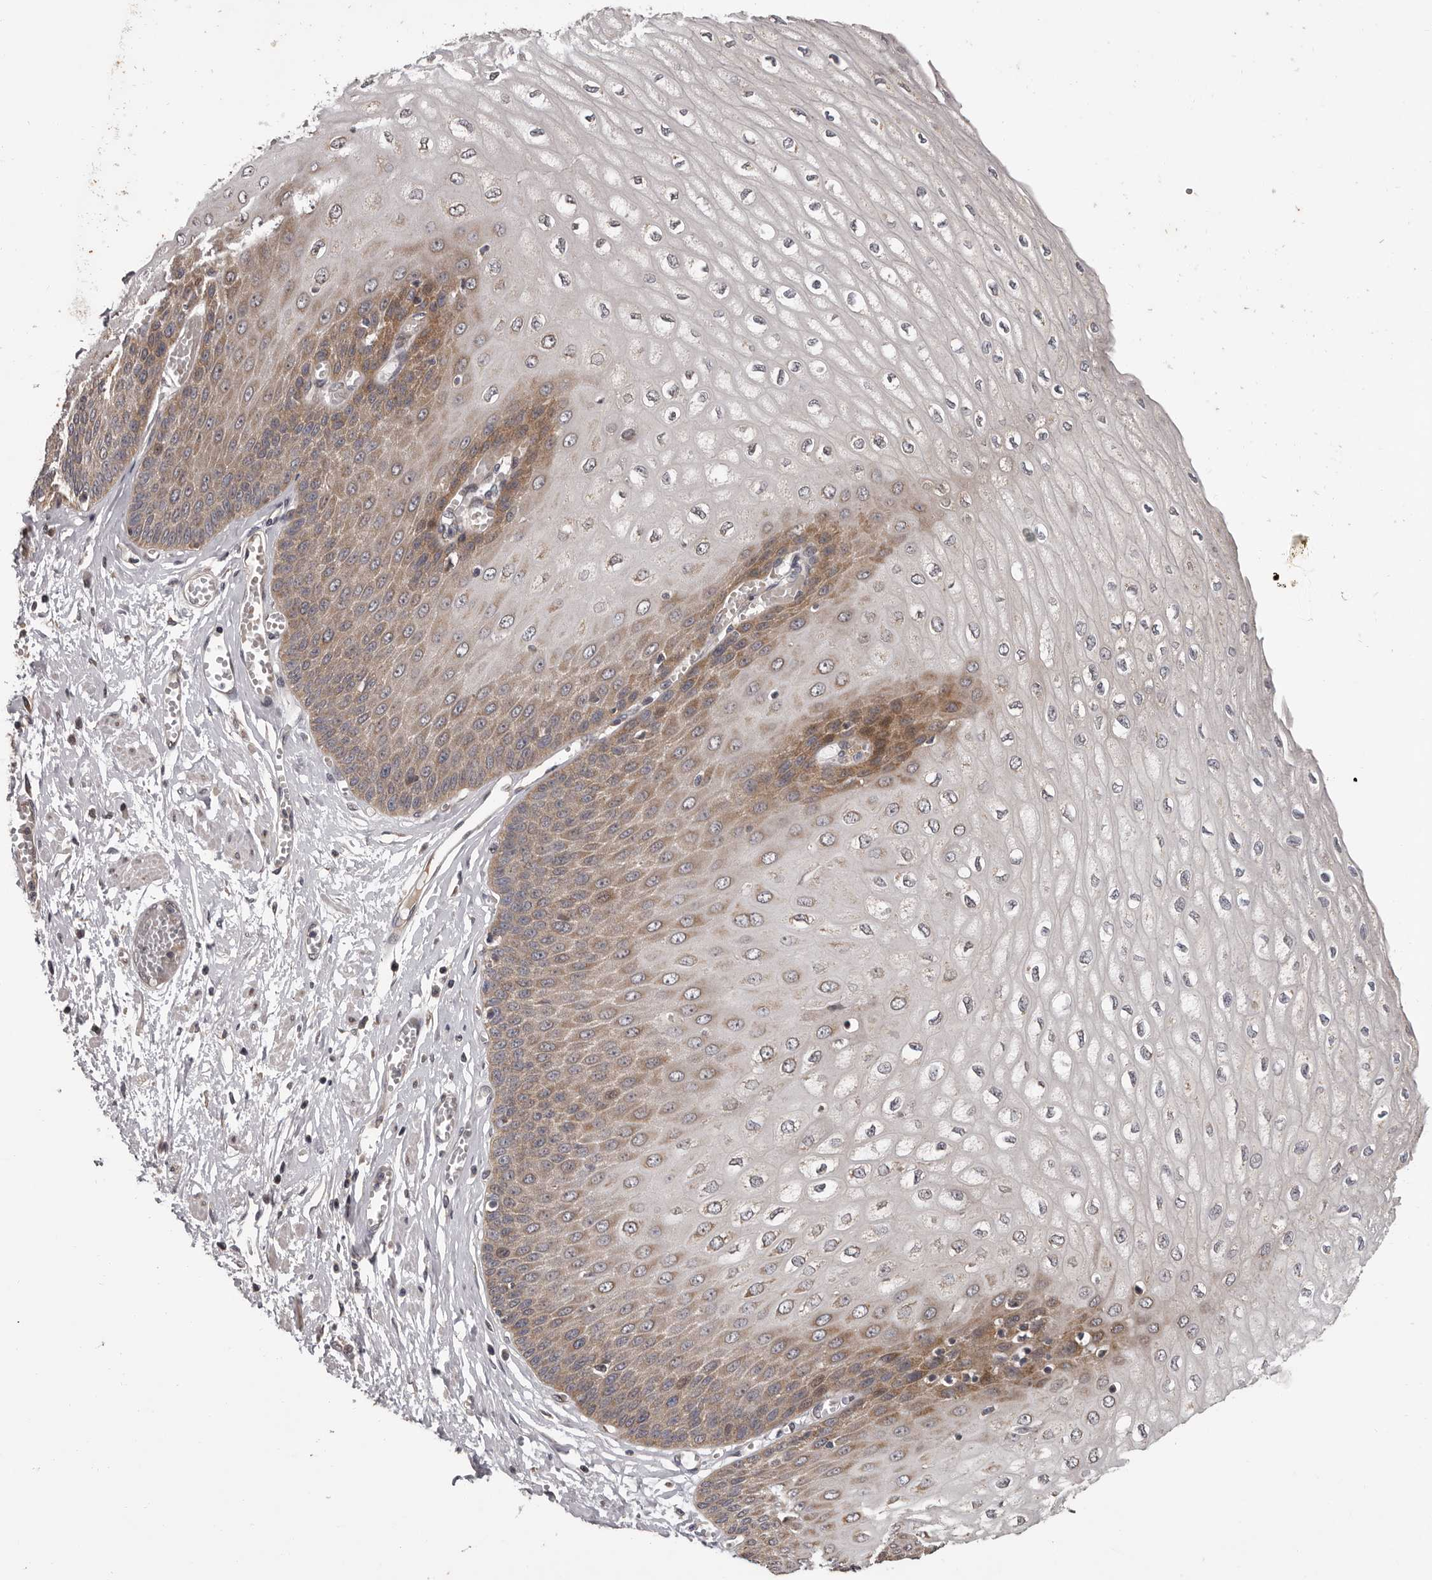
{"staining": {"intensity": "strong", "quantity": "25%-75%", "location": "cytoplasmic/membranous"}, "tissue": "esophagus", "cell_type": "Squamous epithelial cells", "image_type": "normal", "snomed": [{"axis": "morphology", "description": "Normal tissue, NOS"}, {"axis": "topography", "description": "Esophagus"}], "caption": "Immunohistochemistry (IHC) micrograph of benign human esophagus stained for a protein (brown), which shows high levels of strong cytoplasmic/membranous staining in approximately 25%-75% of squamous epithelial cells.", "gene": "VPS37A", "patient": {"sex": "male", "age": 60}}